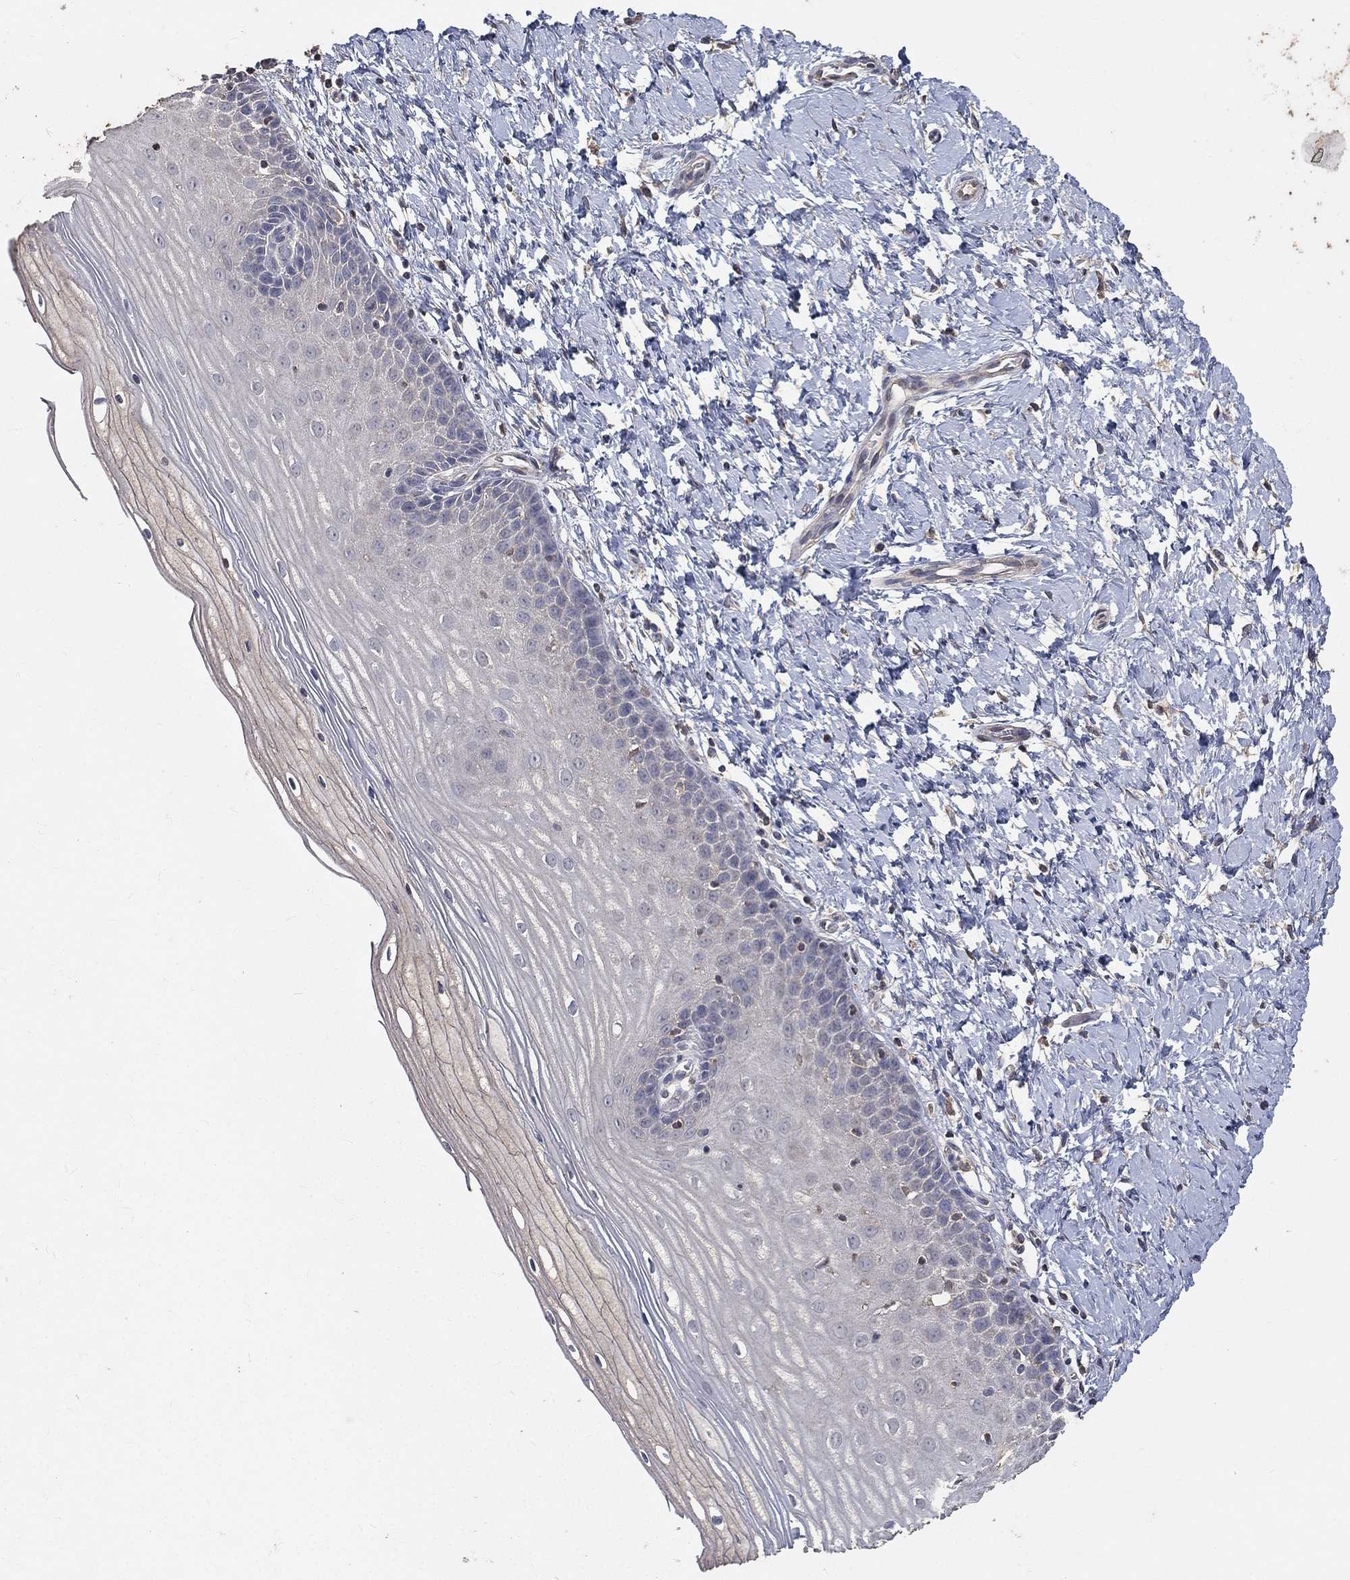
{"staining": {"intensity": "negative", "quantity": "none", "location": "none"}, "tissue": "cervix", "cell_type": "Glandular cells", "image_type": "normal", "snomed": [{"axis": "morphology", "description": "Normal tissue, NOS"}, {"axis": "topography", "description": "Cervix"}], "caption": "This is an immunohistochemistry micrograph of unremarkable cervix. There is no staining in glandular cells.", "gene": "SNAP25", "patient": {"sex": "female", "age": 37}}